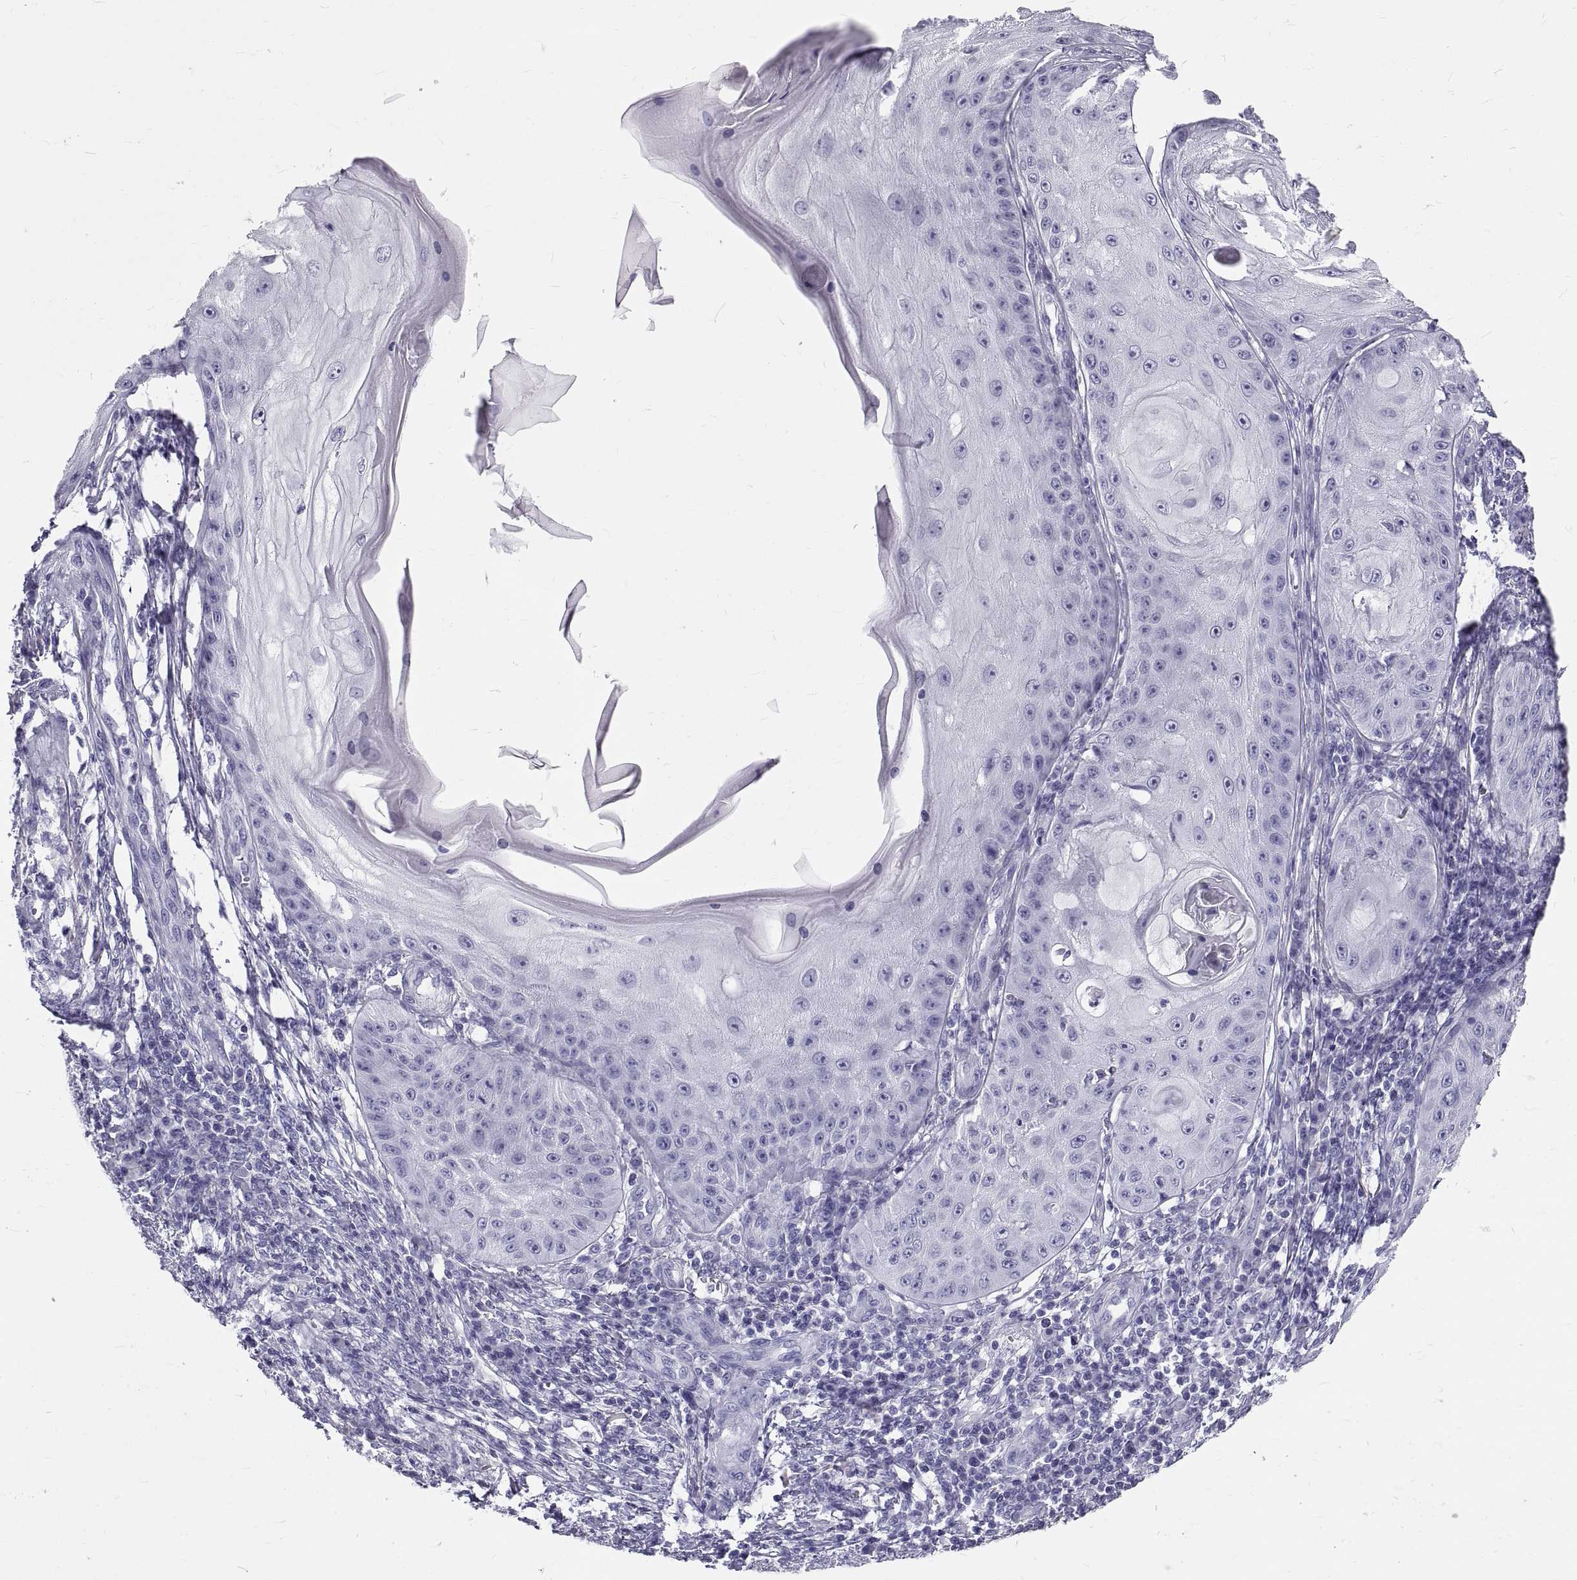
{"staining": {"intensity": "negative", "quantity": "none", "location": "none"}, "tissue": "skin cancer", "cell_type": "Tumor cells", "image_type": "cancer", "snomed": [{"axis": "morphology", "description": "Squamous cell carcinoma, NOS"}, {"axis": "topography", "description": "Skin"}], "caption": "Squamous cell carcinoma (skin) was stained to show a protein in brown. There is no significant staining in tumor cells.", "gene": "GNG12", "patient": {"sex": "male", "age": 70}}